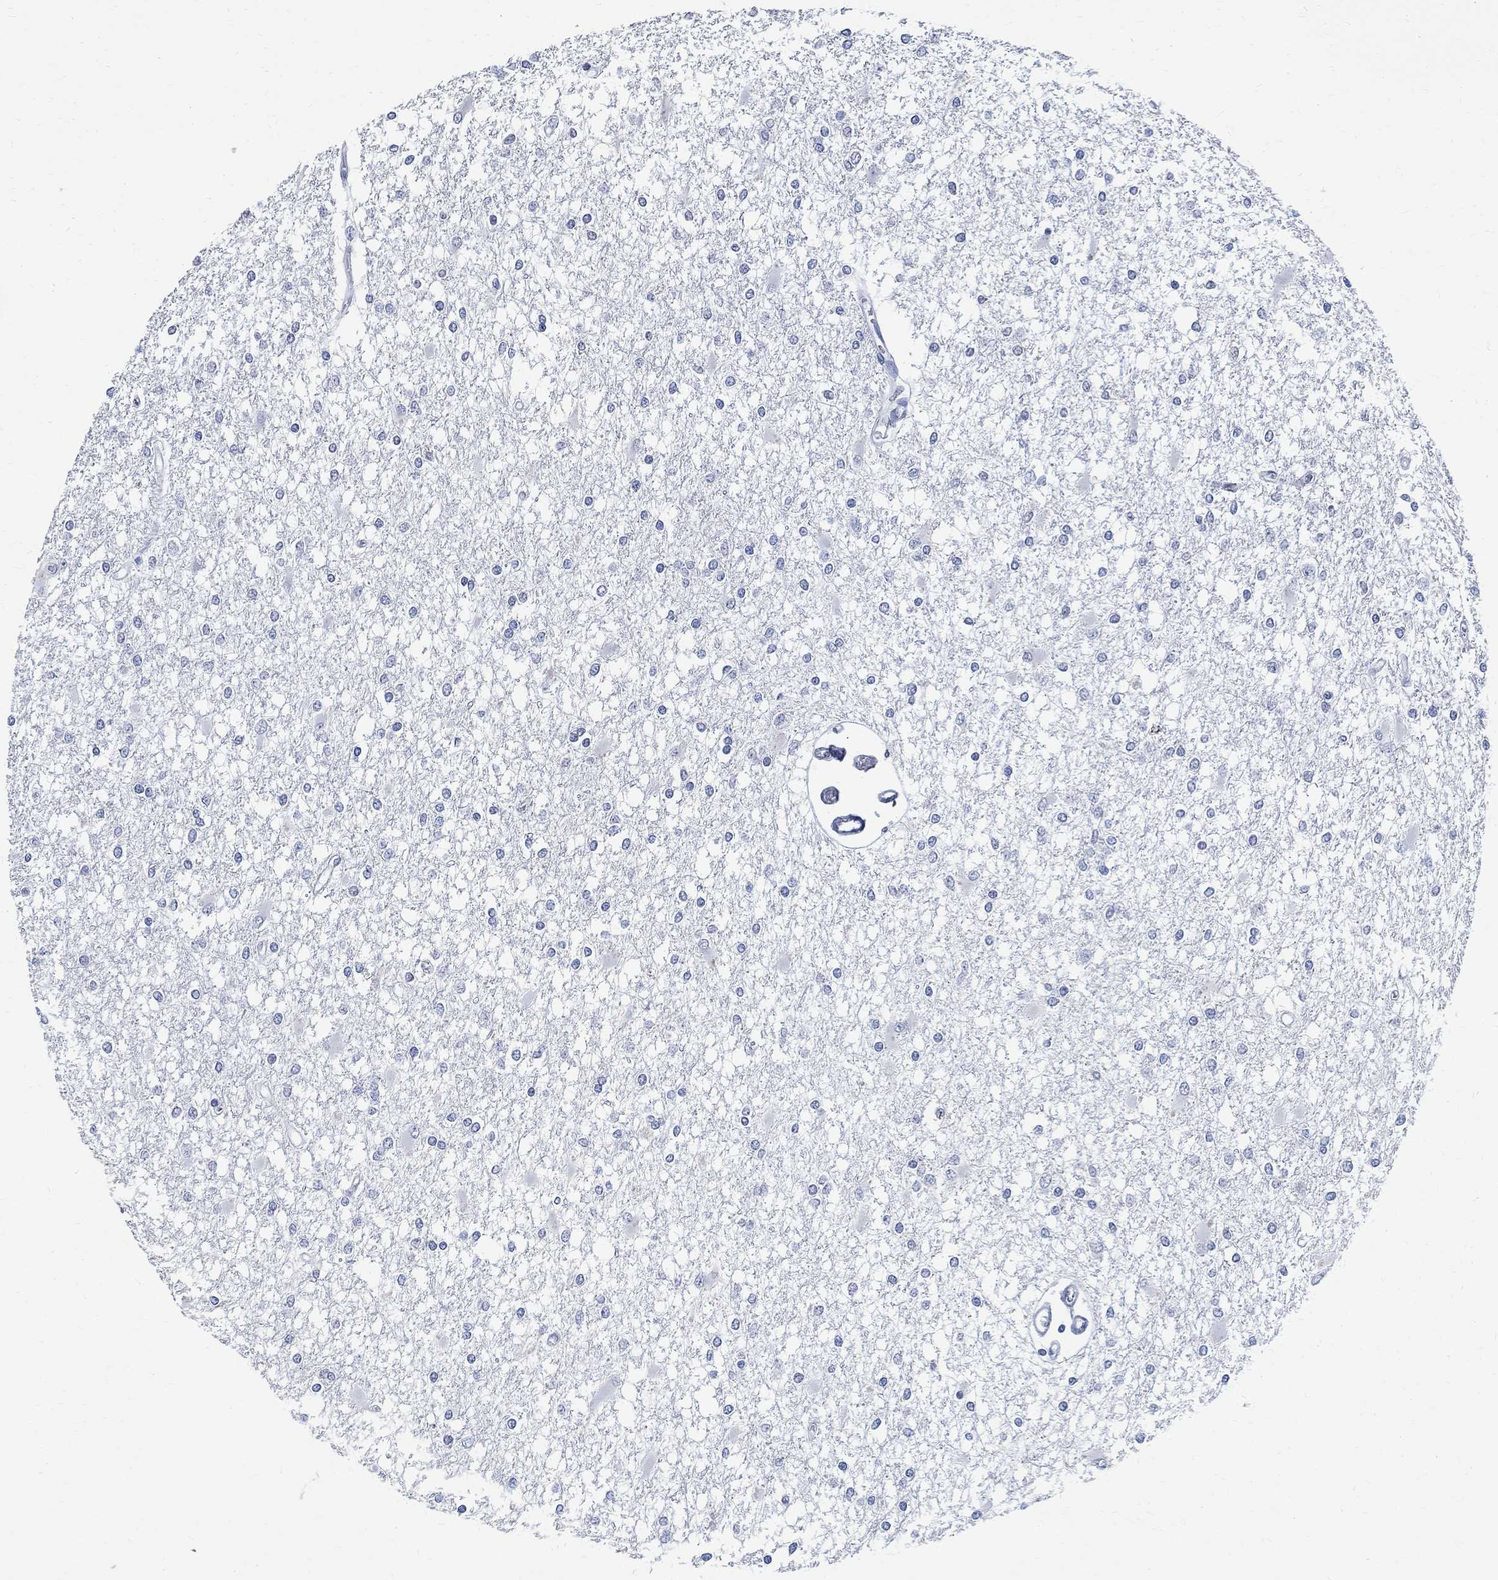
{"staining": {"intensity": "negative", "quantity": "none", "location": "none"}, "tissue": "glioma", "cell_type": "Tumor cells", "image_type": "cancer", "snomed": [{"axis": "morphology", "description": "Glioma, malignant, High grade"}, {"axis": "topography", "description": "Cerebral cortex"}], "caption": "This is an immunohistochemistry (IHC) micrograph of human glioma. There is no expression in tumor cells.", "gene": "TMEM221", "patient": {"sex": "male", "age": 79}}